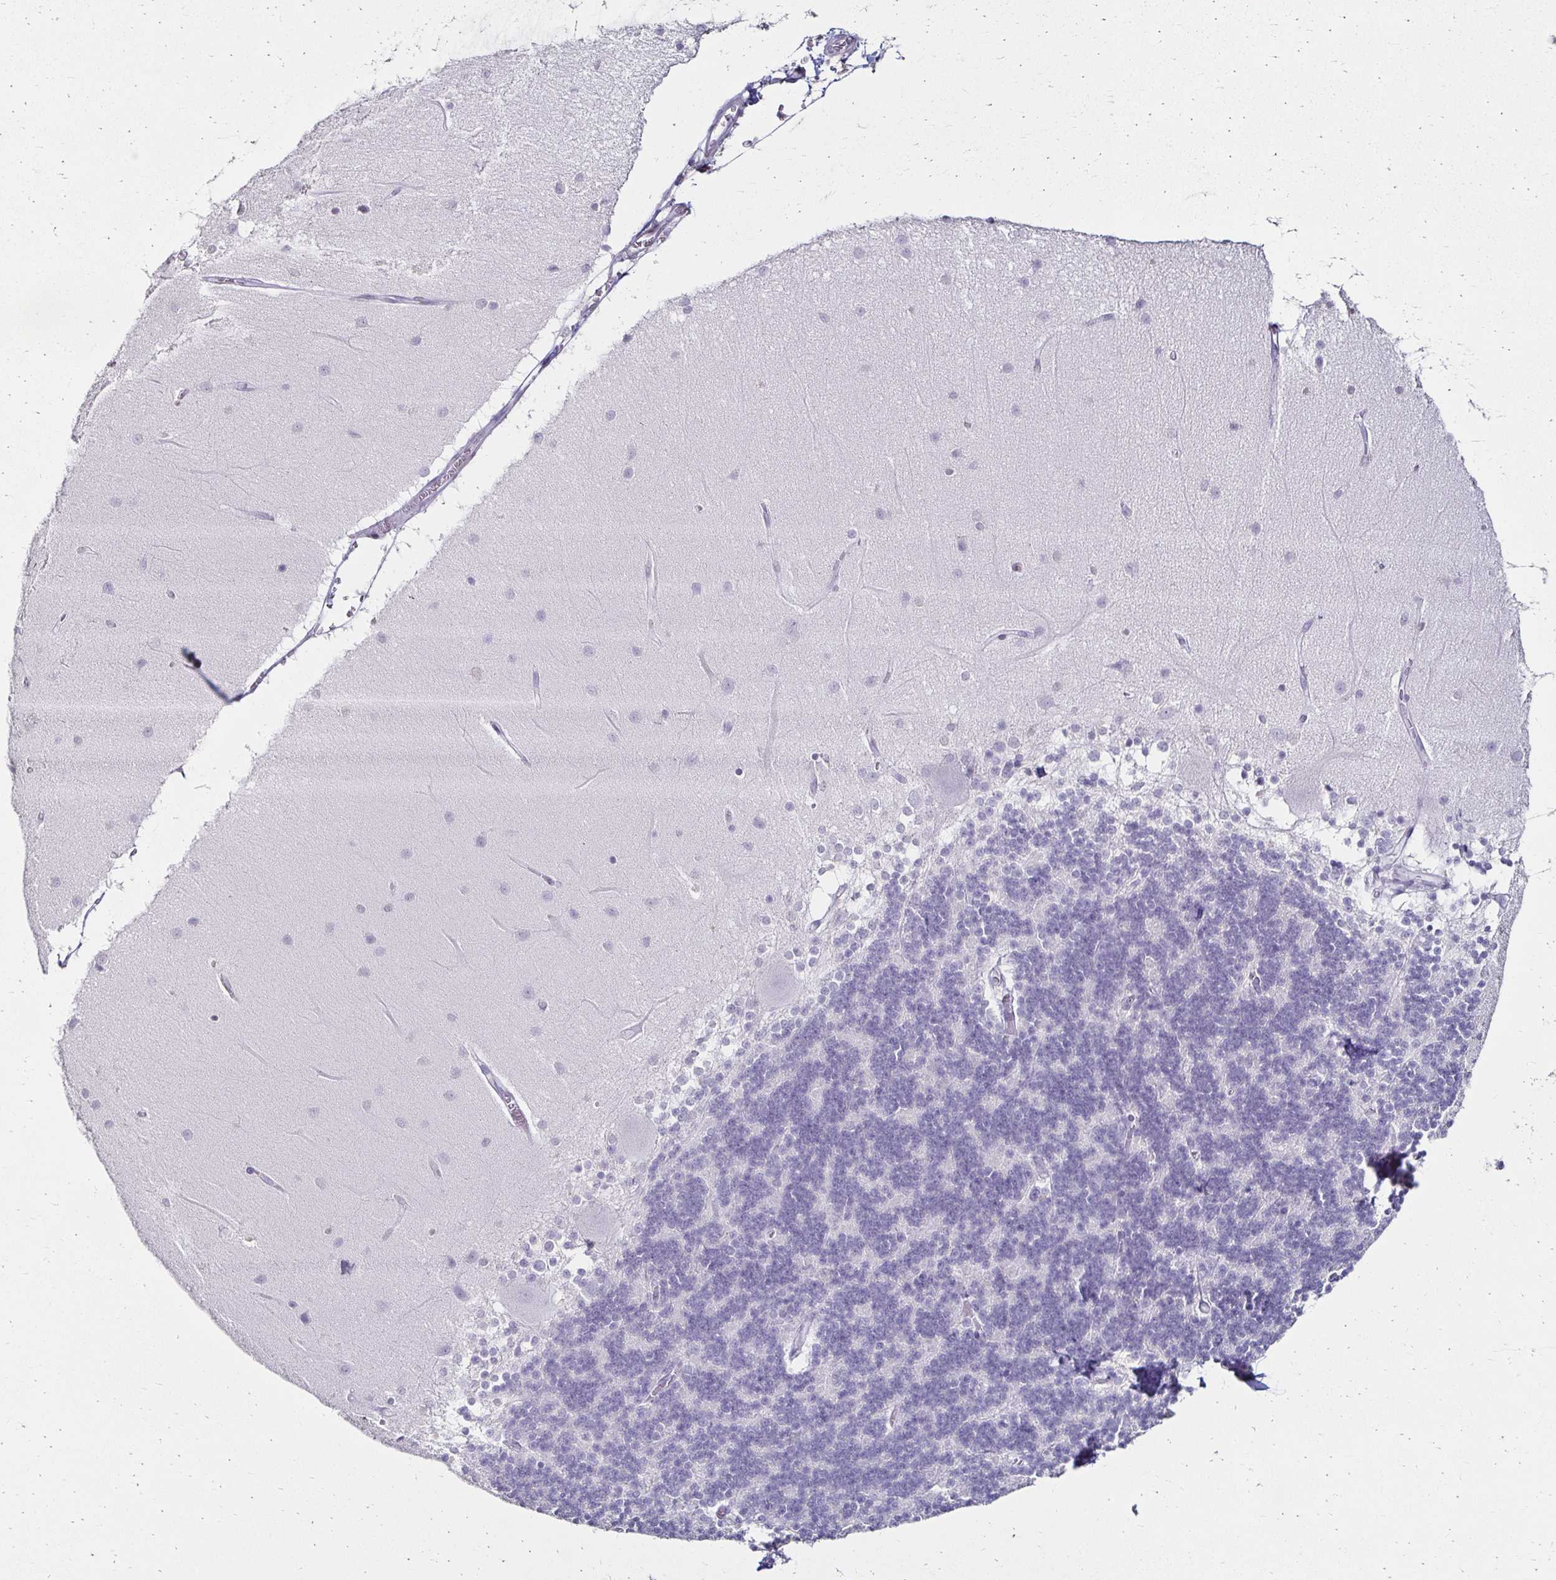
{"staining": {"intensity": "negative", "quantity": "none", "location": "none"}, "tissue": "cerebellum", "cell_type": "Cells in granular layer", "image_type": "normal", "snomed": [{"axis": "morphology", "description": "Normal tissue, NOS"}, {"axis": "topography", "description": "Cerebellum"}], "caption": "Human cerebellum stained for a protein using IHC reveals no positivity in cells in granular layer.", "gene": "TOMM34", "patient": {"sex": "female", "age": 54}}